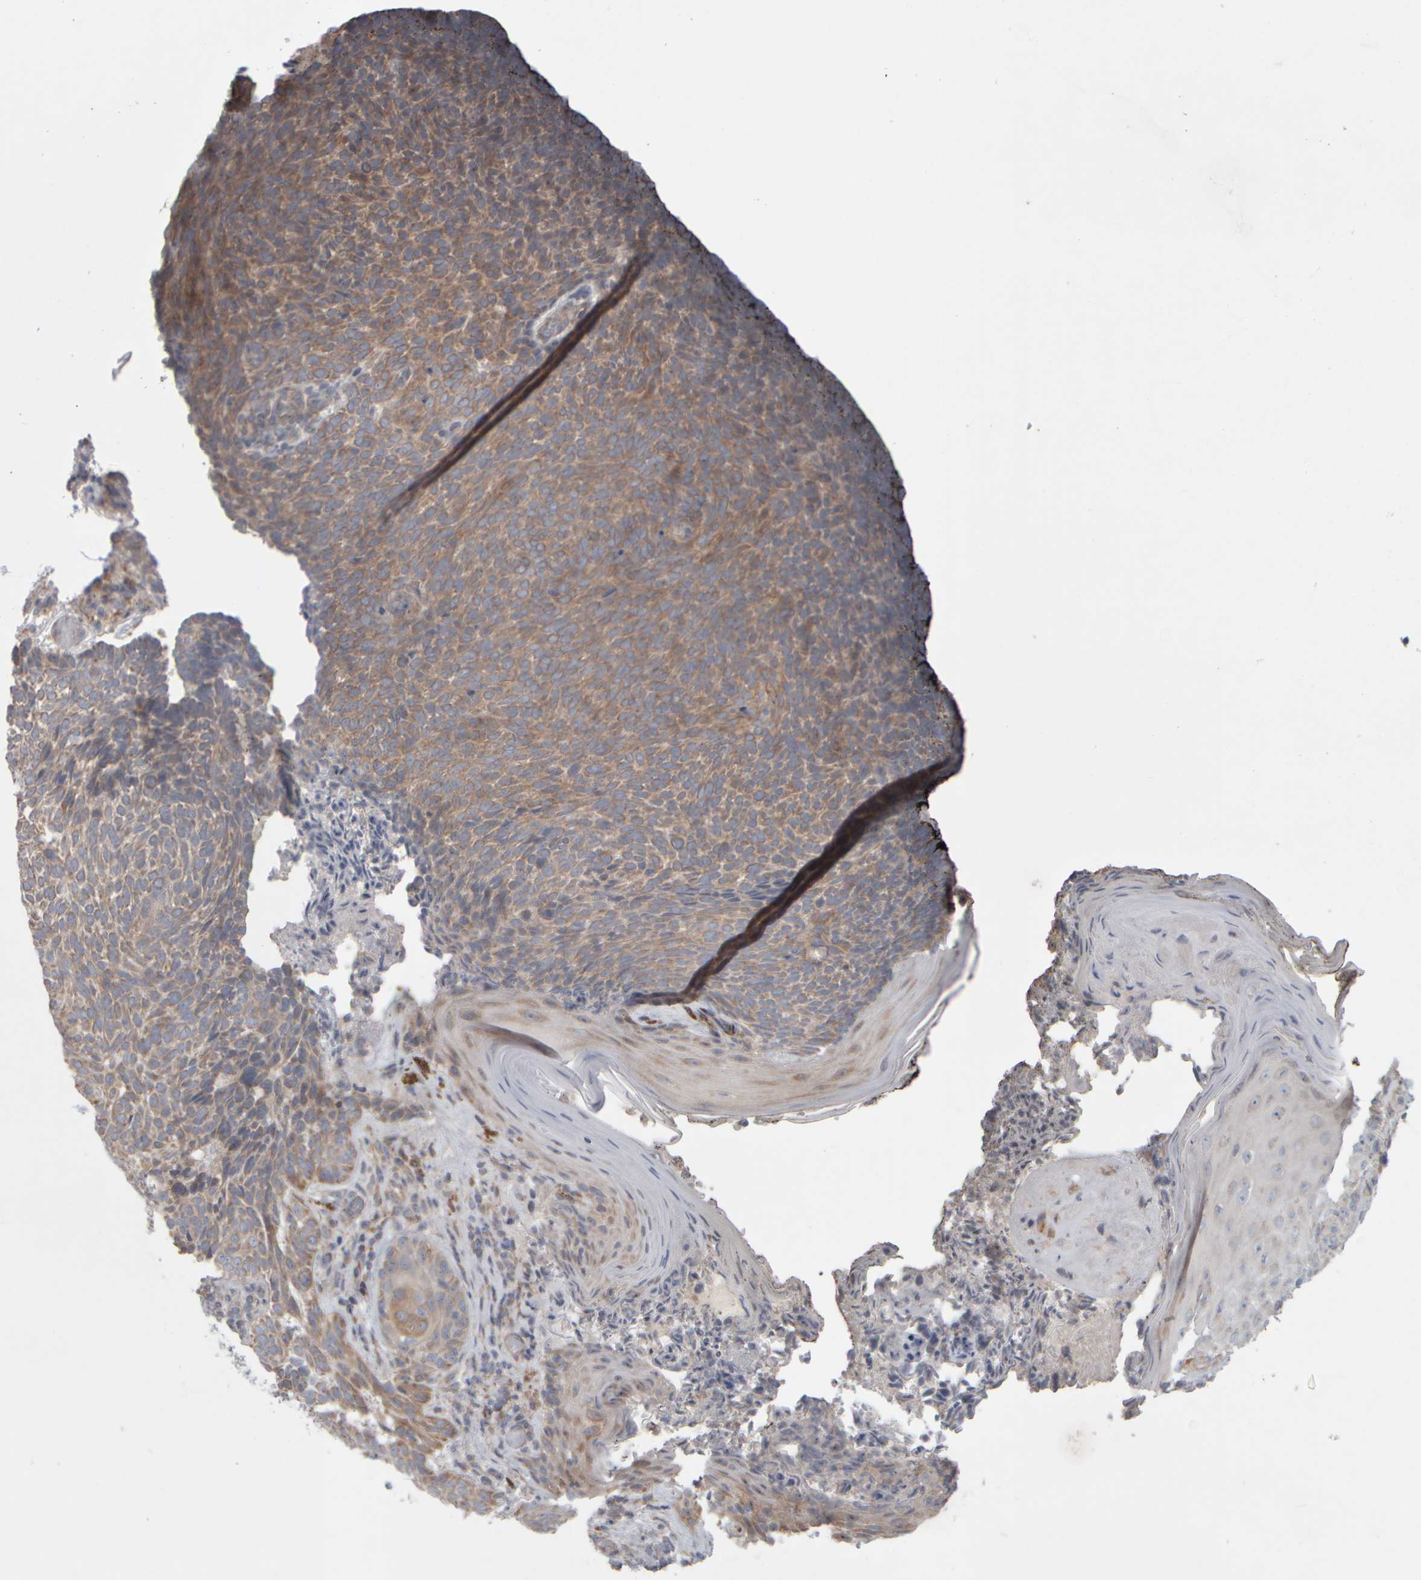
{"staining": {"intensity": "weak", "quantity": "25%-75%", "location": "cytoplasmic/membranous"}, "tissue": "skin cancer", "cell_type": "Tumor cells", "image_type": "cancer", "snomed": [{"axis": "morphology", "description": "Basal cell carcinoma"}, {"axis": "topography", "description": "Skin"}], "caption": "Weak cytoplasmic/membranous positivity is seen in about 25%-75% of tumor cells in skin basal cell carcinoma. The staining is performed using DAB brown chromogen to label protein expression. The nuclei are counter-stained blue using hematoxylin.", "gene": "SCO1", "patient": {"sex": "male", "age": 61}}